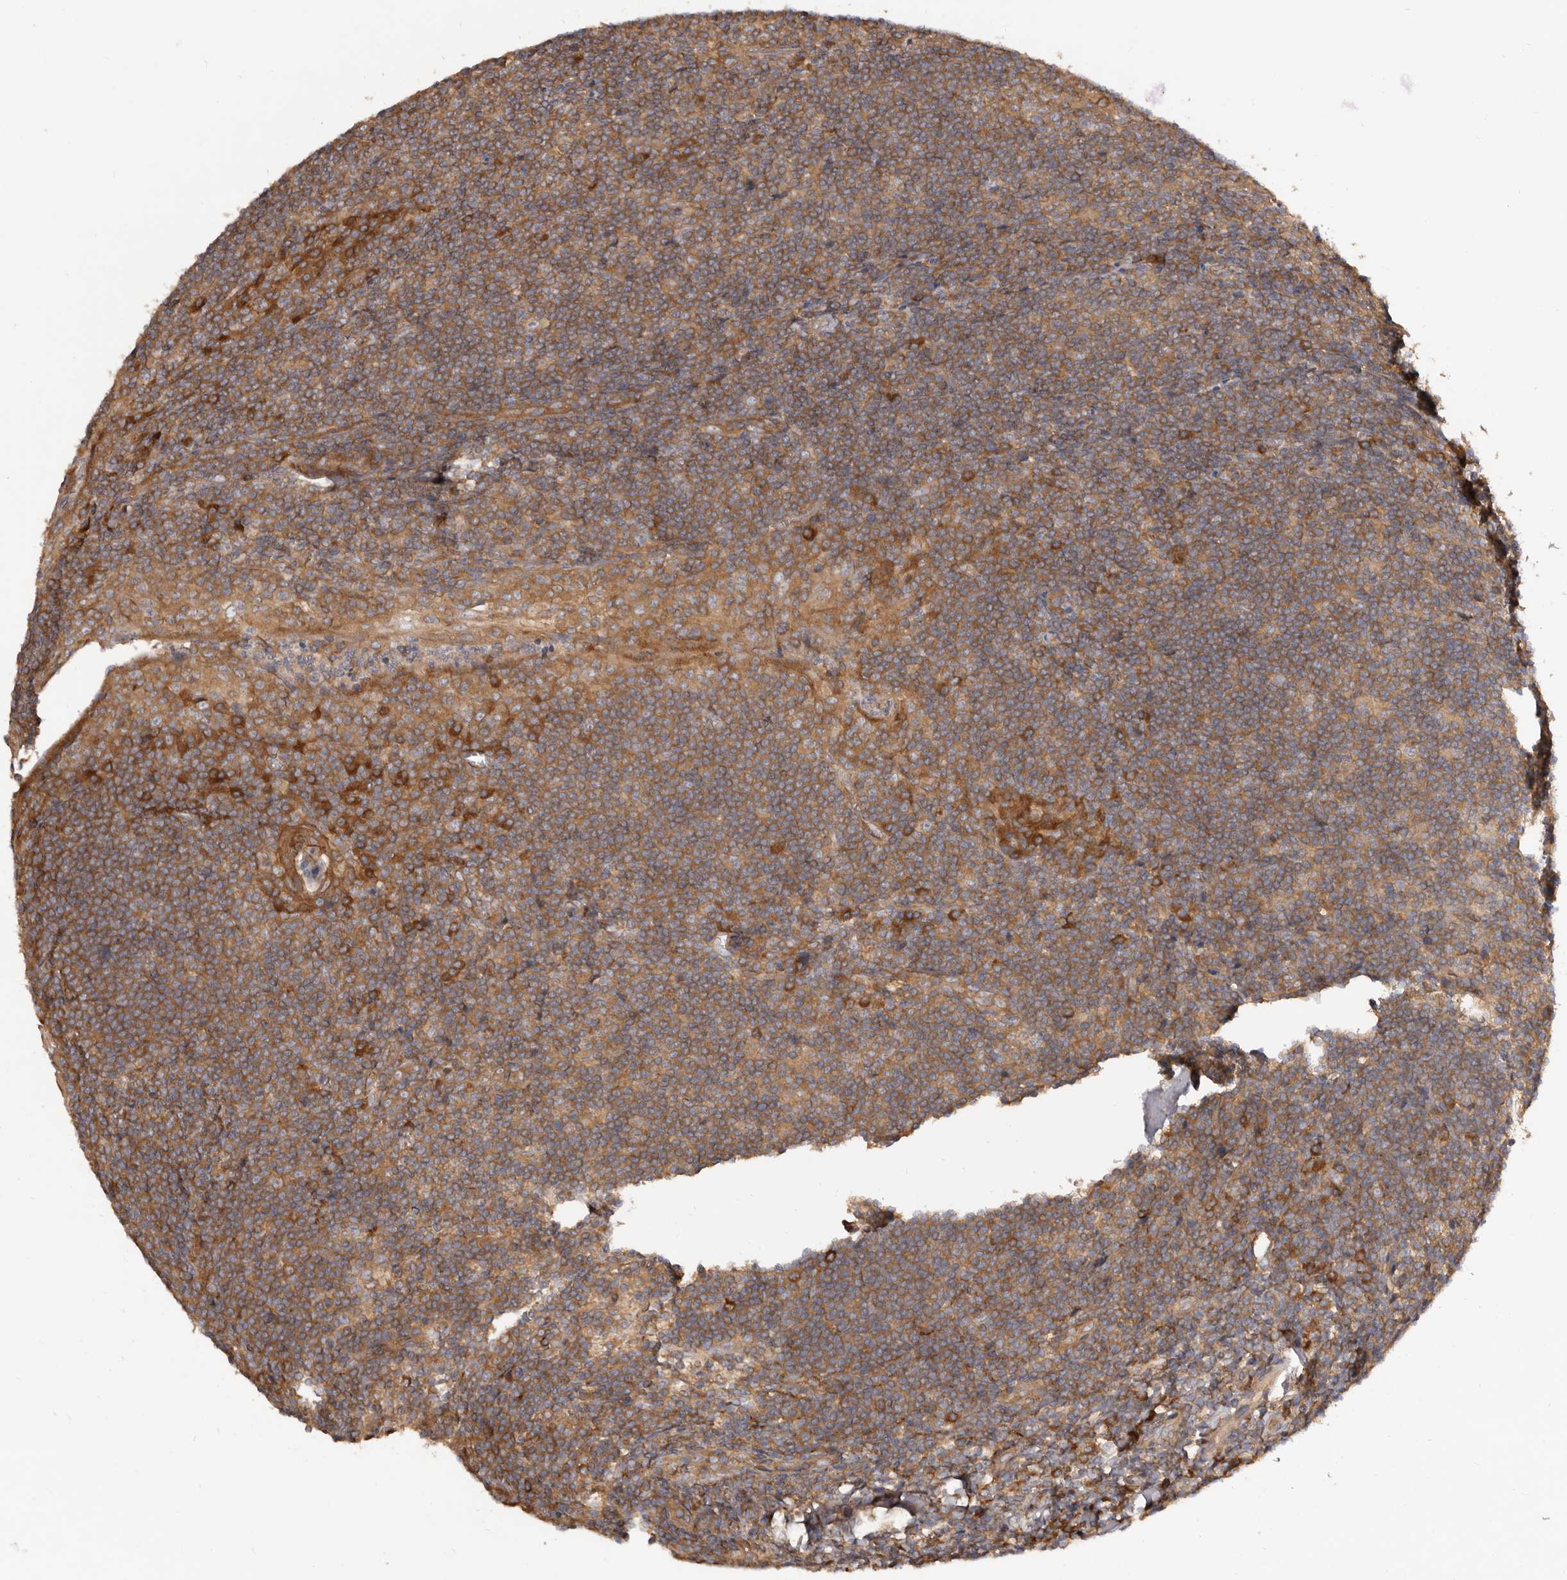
{"staining": {"intensity": "moderate", "quantity": ">75%", "location": "cytoplasmic/membranous"}, "tissue": "tonsil", "cell_type": "Germinal center cells", "image_type": "normal", "snomed": [{"axis": "morphology", "description": "Normal tissue, NOS"}, {"axis": "topography", "description": "Tonsil"}], "caption": "Protein staining shows moderate cytoplasmic/membranous positivity in about >75% of germinal center cells in benign tonsil. (Stains: DAB in brown, nuclei in blue, Microscopy: brightfield microscopy at high magnification).", "gene": "ADAMTS20", "patient": {"sex": "male", "age": 37}}